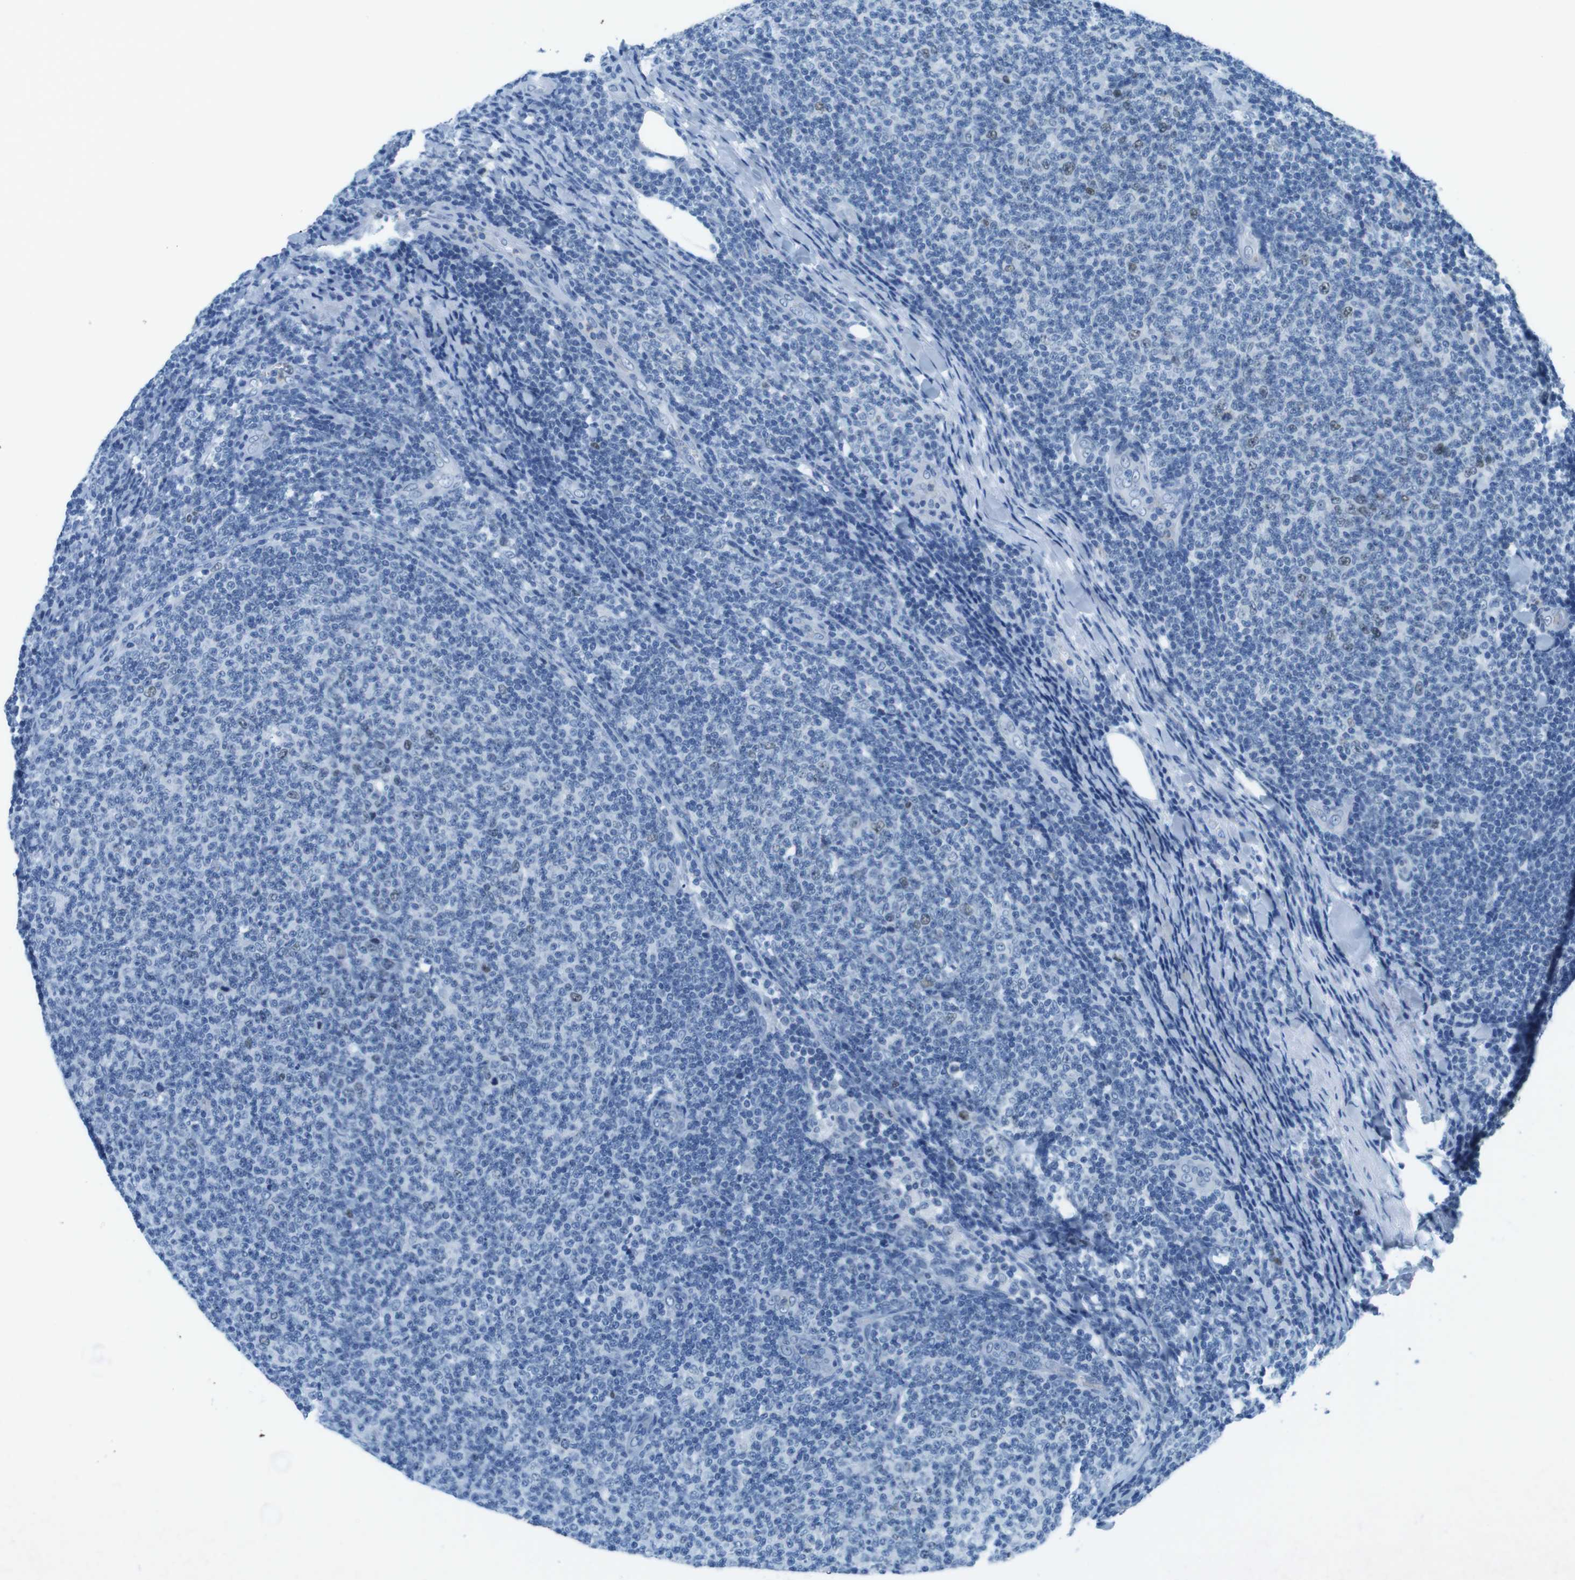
{"staining": {"intensity": "negative", "quantity": "none", "location": "none"}, "tissue": "lymphoma", "cell_type": "Tumor cells", "image_type": "cancer", "snomed": [{"axis": "morphology", "description": "Malignant lymphoma, non-Hodgkin's type, Low grade"}, {"axis": "topography", "description": "Lymph node"}], "caption": "An IHC photomicrograph of lymphoma is shown. There is no staining in tumor cells of lymphoma.", "gene": "CTAG1B", "patient": {"sex": "male", "age": 66}}